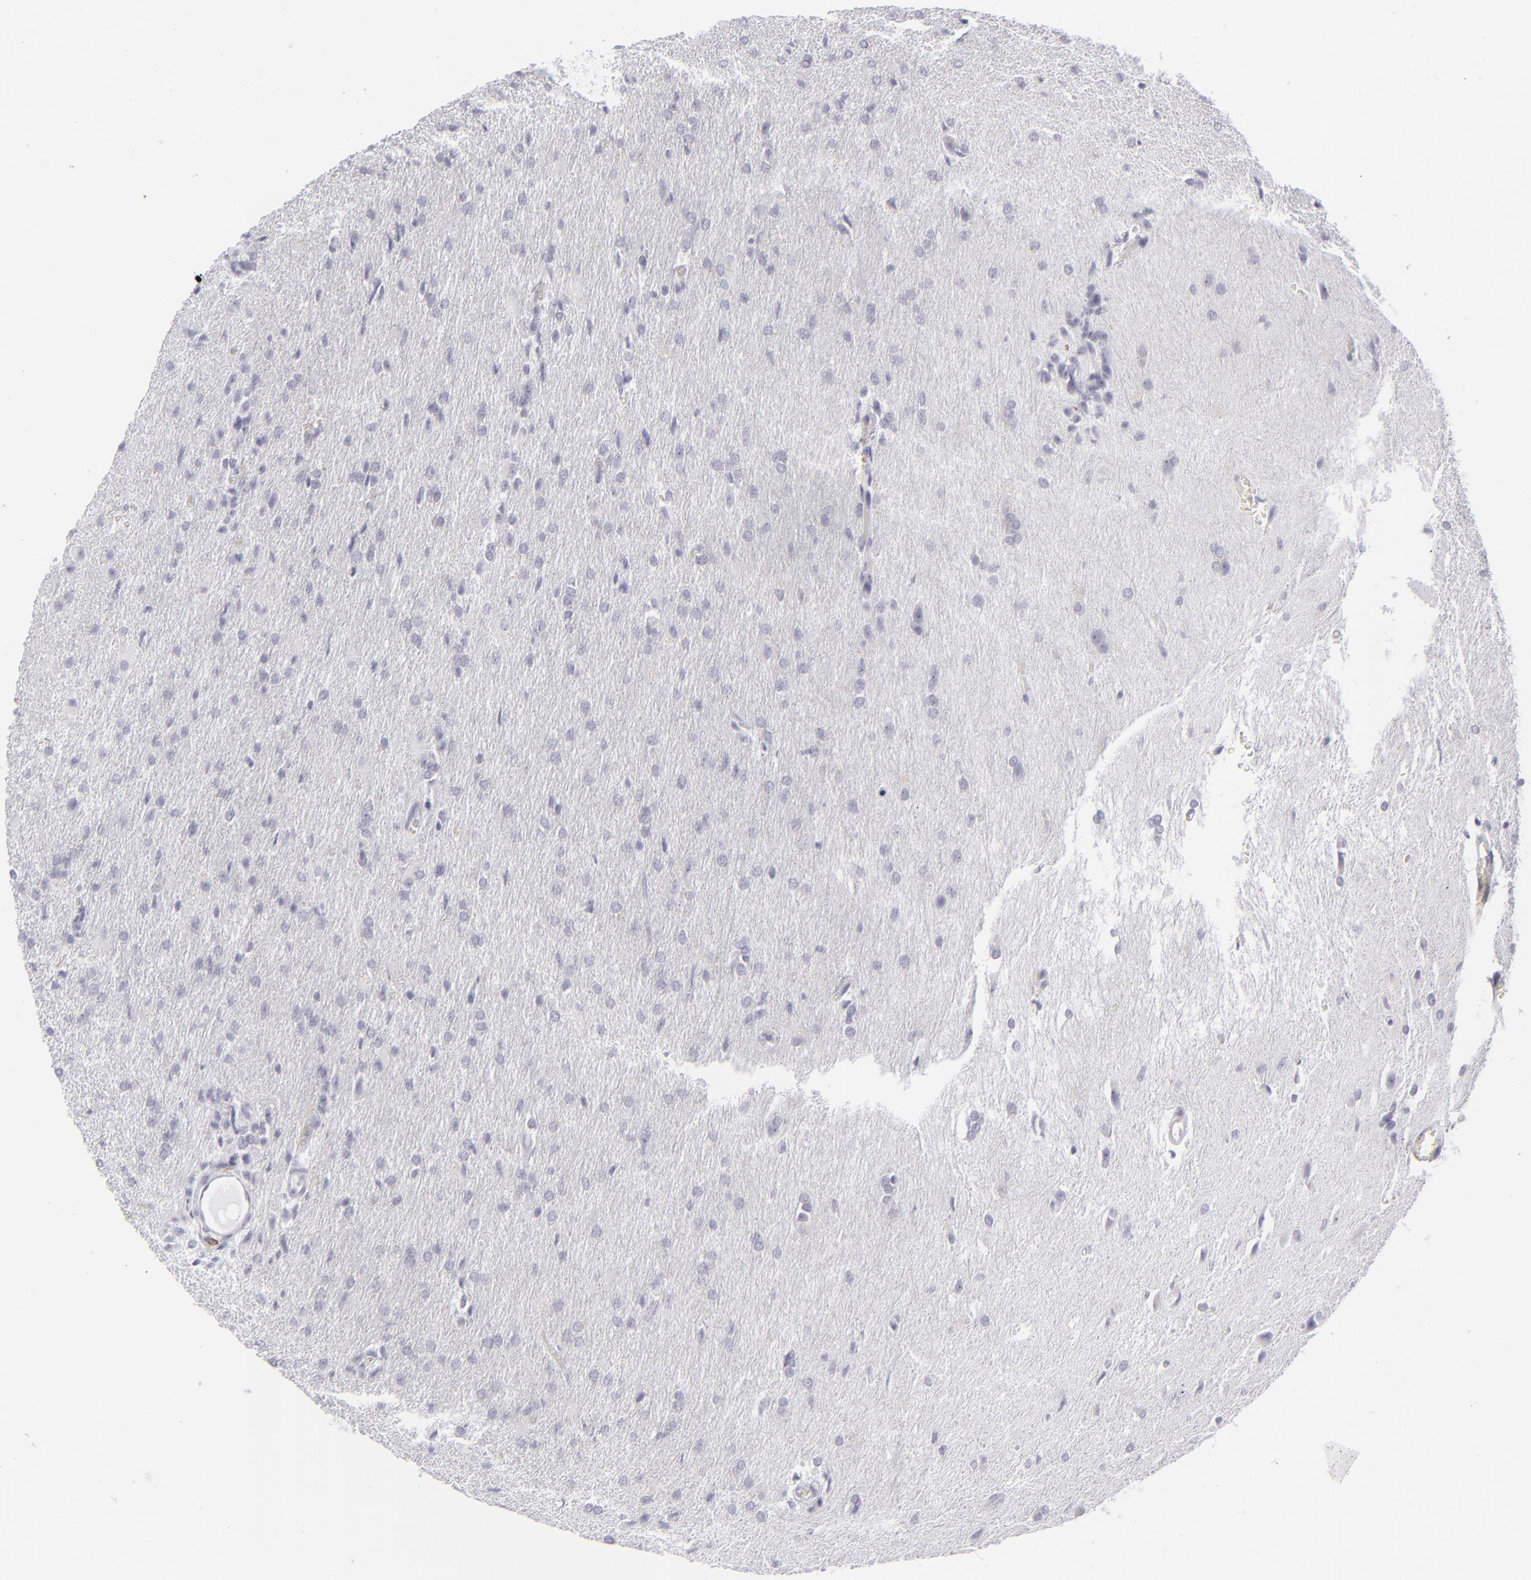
{"staining": {"intensity": "negative", "quantity": "none", "location": "none"}, "tissue": "glioma", "cell_type": "Tumor cells", "image_type": "cancer", "snomed": [{"axis": "morphology", "description": "Glioma, malignant, High grade"}, {"axis": "topography", "description": "Brain"}], "caption": "The immunohistochemistry (IHC) photomicrograph has no significant positivity in tumor cells of malignant high-grade glioma tissue. (DAB IHC, high magnification).", "gene": "CD7", "patient": {"sex": "male", "age": 68}}